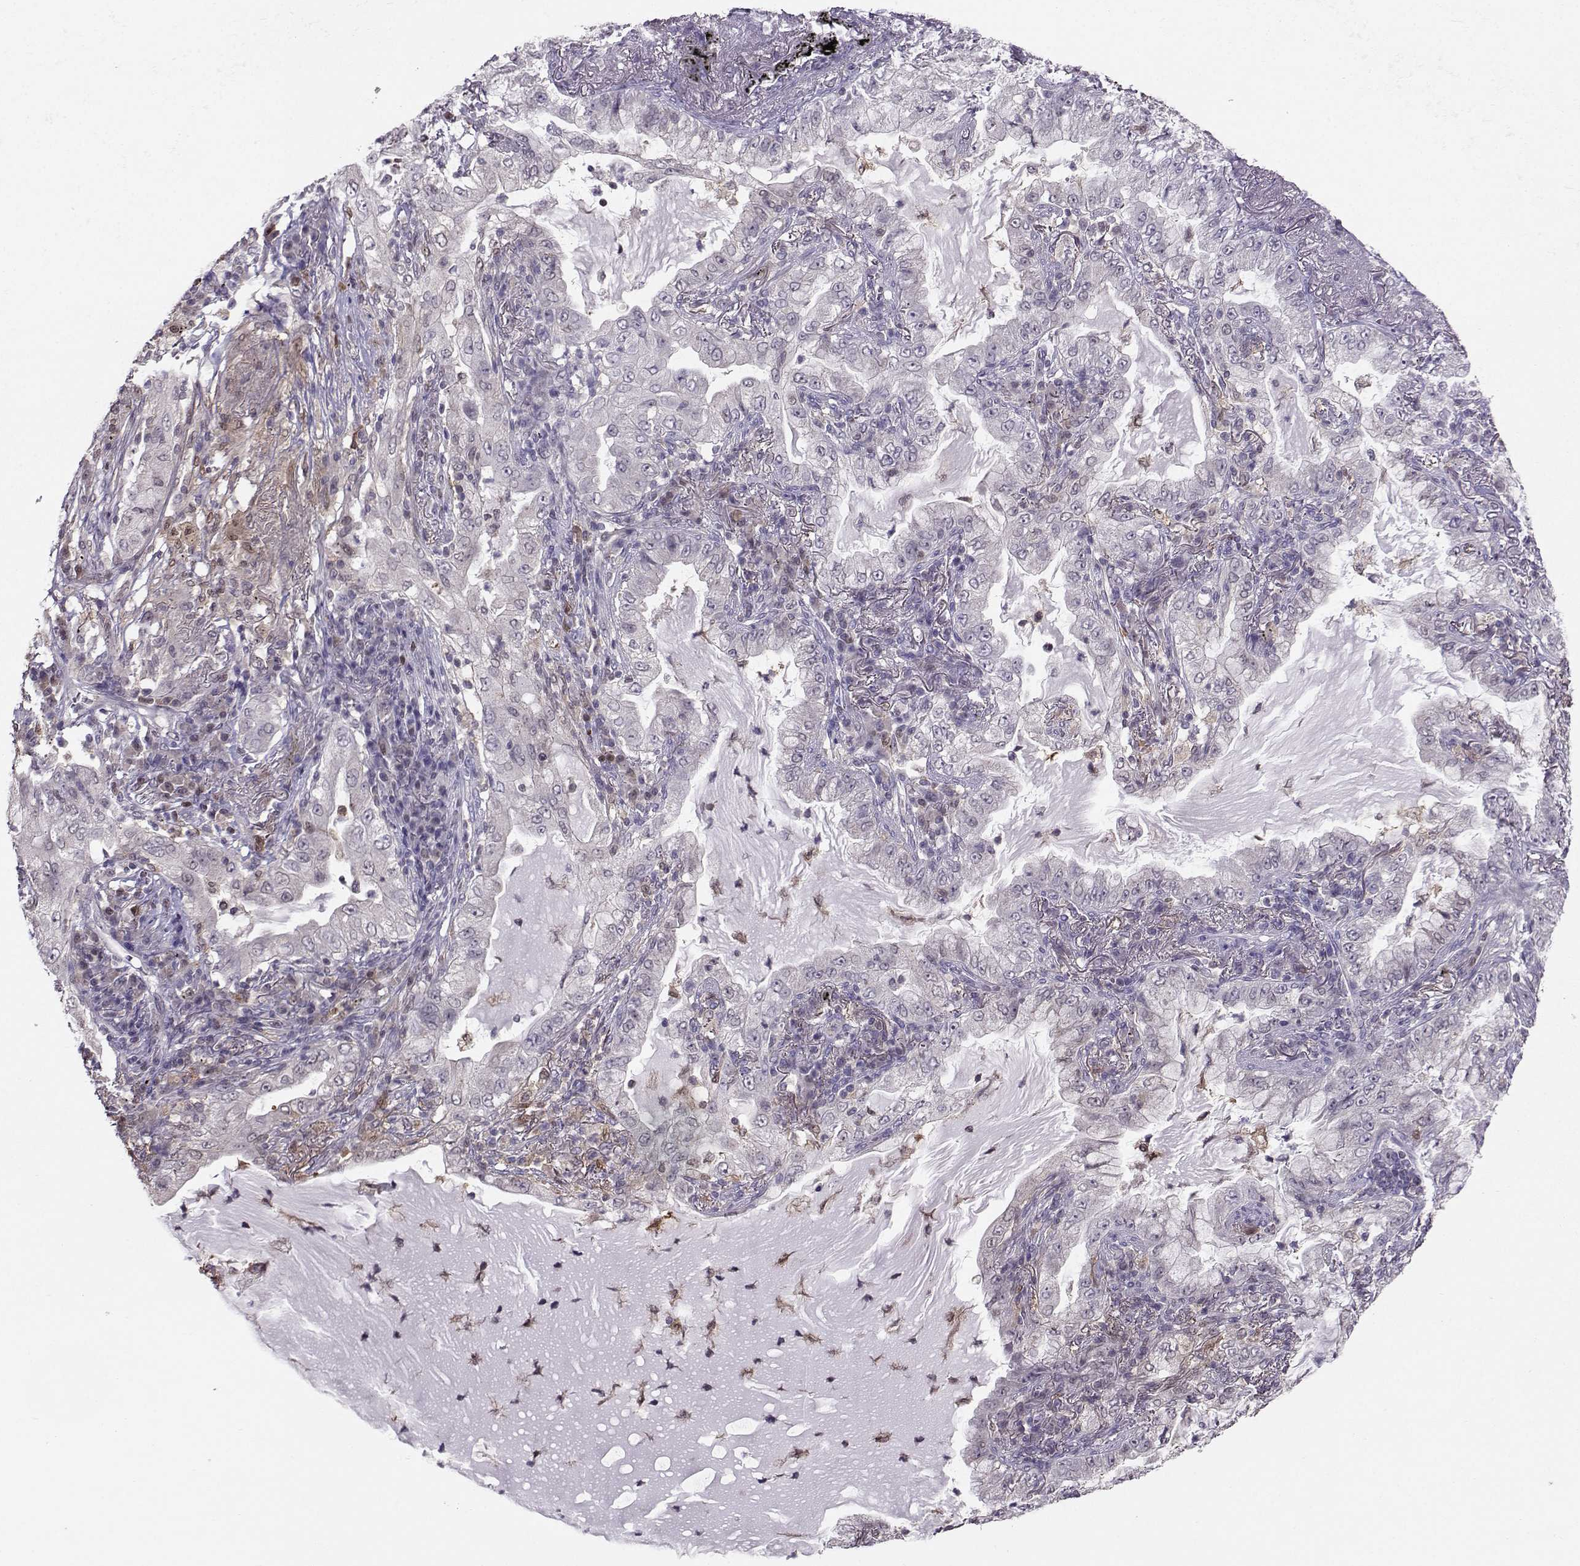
{"staining": {"intensity": "negative", "quantity": "none", "location": "none"}, "tissue": "lung cancer", "cell_type": "Tumor cells", "image_type": "cancer", "snomed": [{"axis": "morphology", "description": "Adenocarcinoma, NOS"}, {"axis": "topography", "description": "Lung"}], "caption": "Lung cancer (adenocarcinoma) was stained to show a protein in brown. There is no significant positivity in tumor cells. (DAB (3,3'-diaminobenzidine) IHC with hematoxylin counter stain).", "gene": "PGK1", "patient": {"sex": "female", "age": 73}}